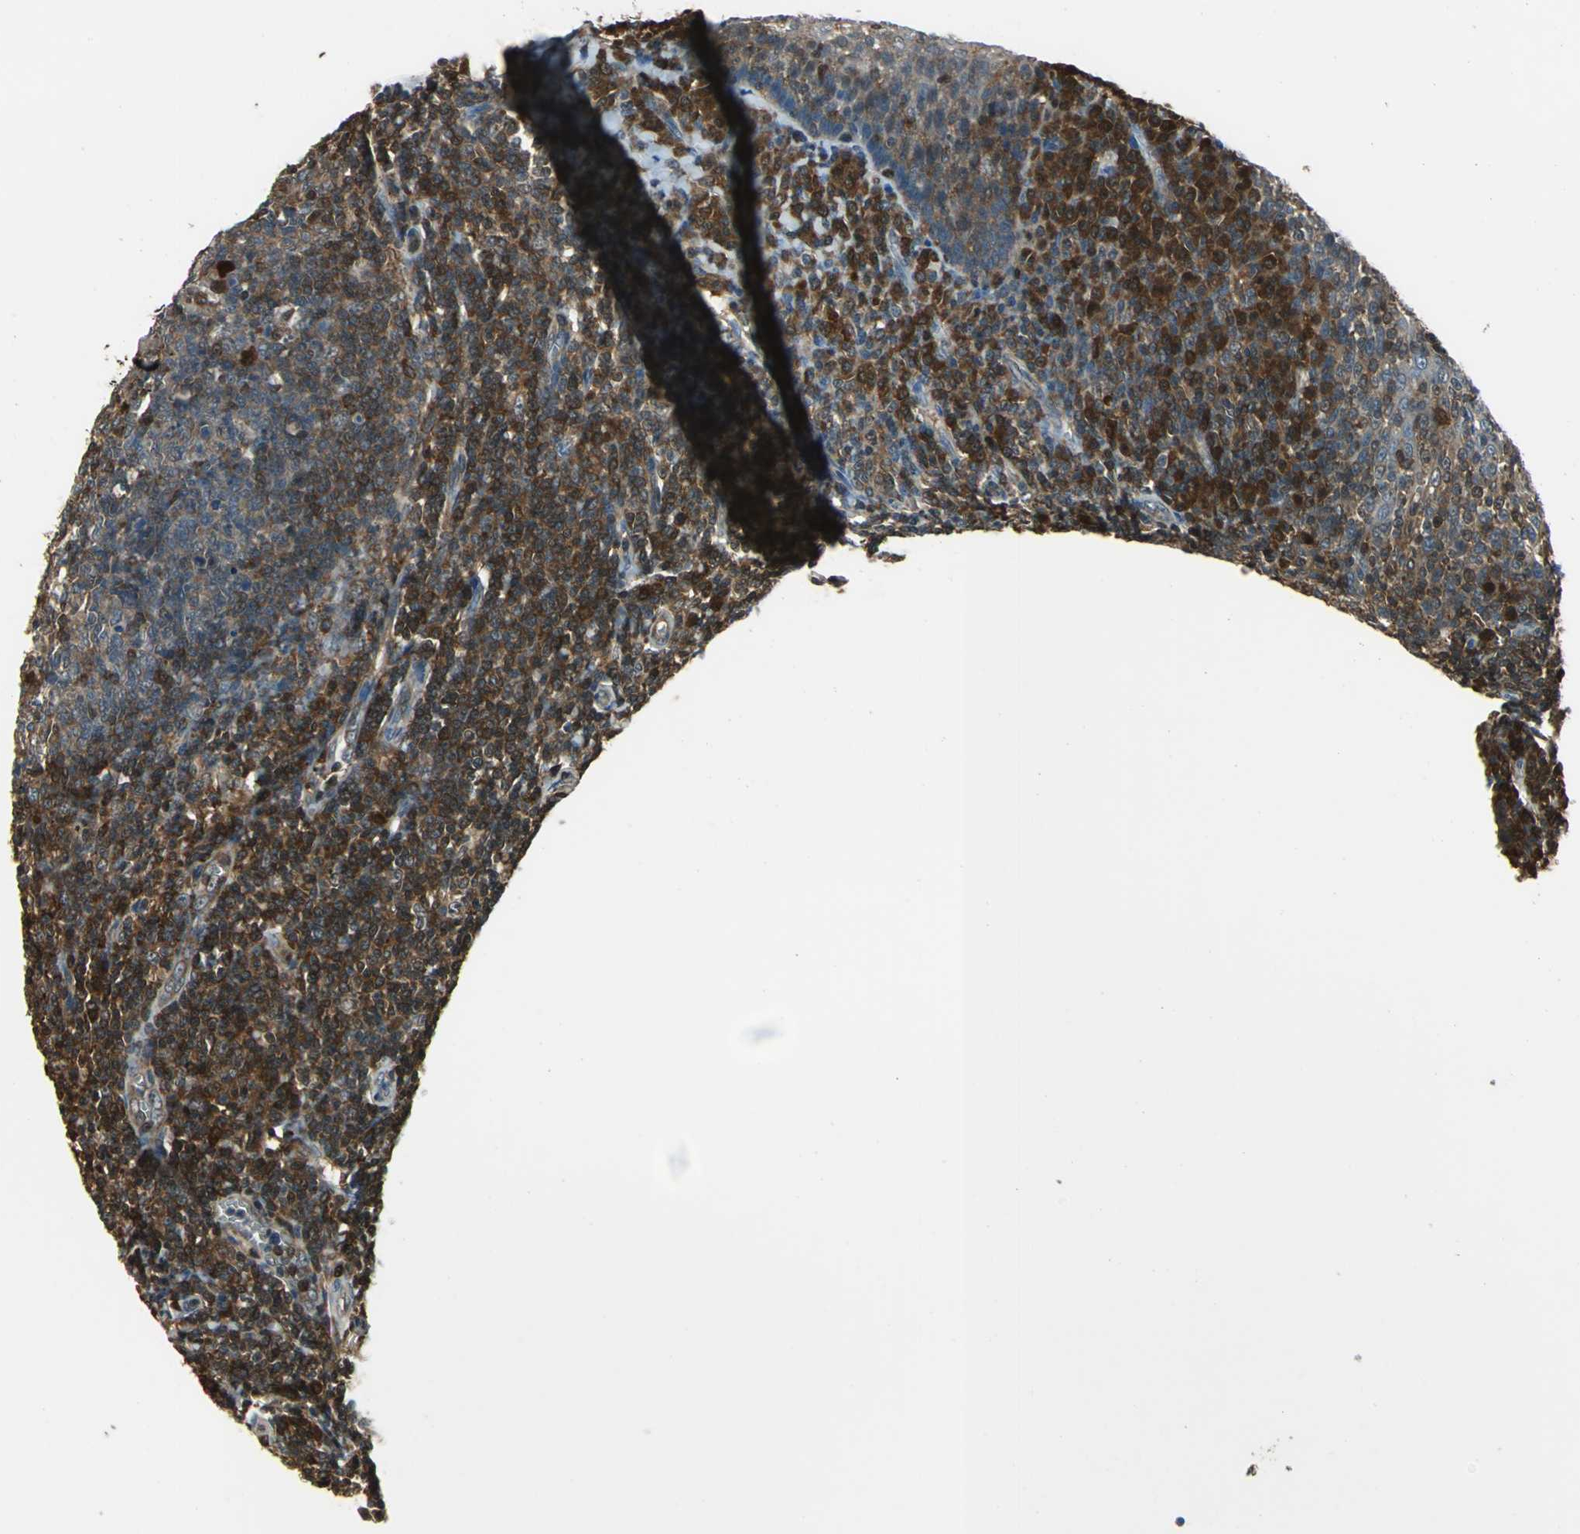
{"staining": {"intensity": "moderate", "quantity": ">75%", "location": "cytoplasmic/membranous,nuclear"}, "tissue": "tonsil", "cell_type": "Germinal center cells", "image_type": "normal", "snomed": [{"axis": "morphology", "description": "Normal tissue, NOS"}, {"axis": "topography", "description": "Tonsil"}], "caption": "Normal tonsil demonstrates moderate cytoplasmic/membranous,nuclear expression in approximately >75% of germinal center cells, visualized by immunohistochemistry.", "gene": "PSME1", "patient": {"sex": "male", "age": 31}}